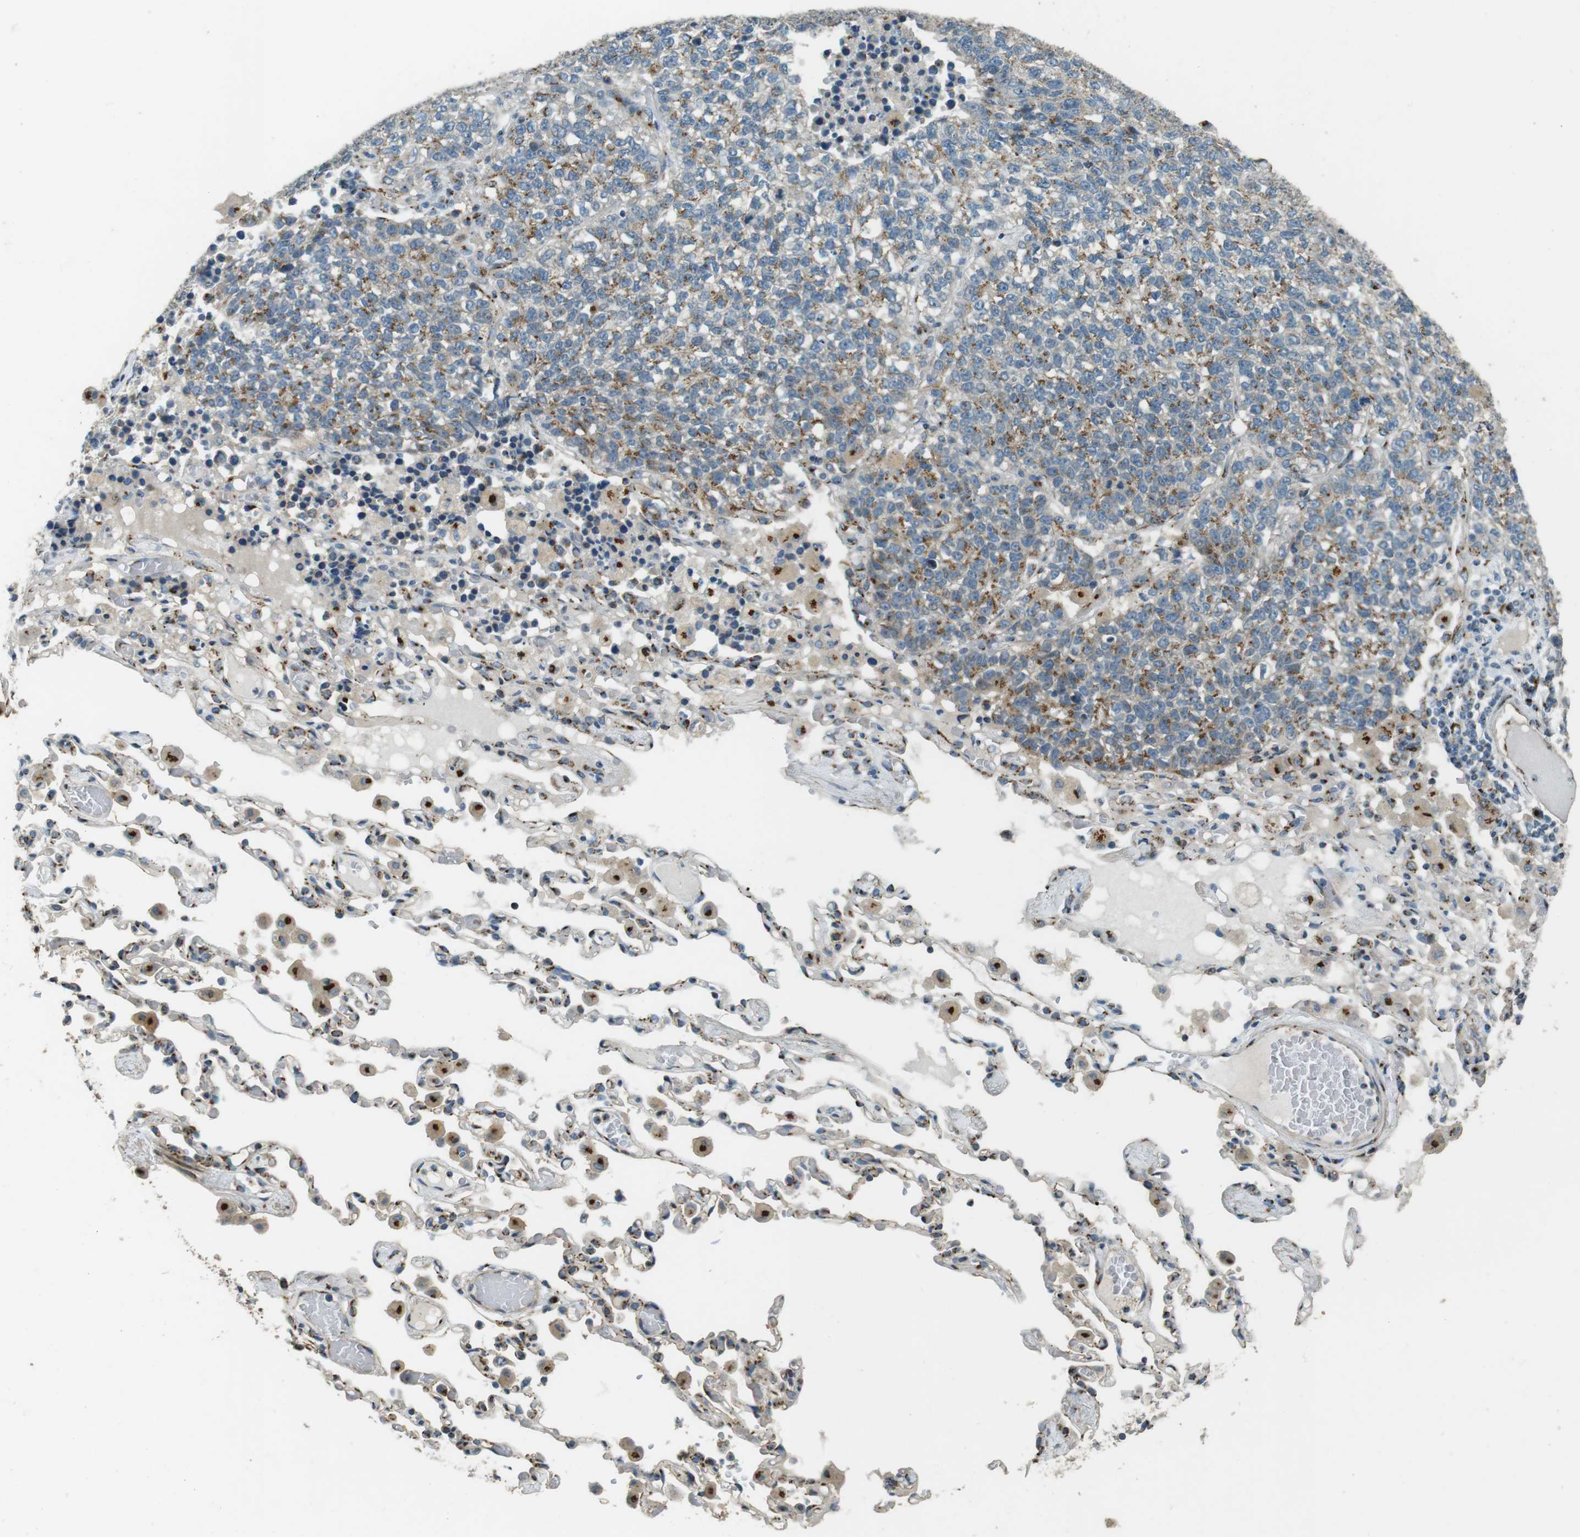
{"staining": {"intensity": "moderate", "quantity": "25%-75%", "location": "cytoplasmic/membranous"}, "tissue": "lung cancer", "cell_type": "Tumor cells", "image_type": "cancer", "snomed": [{"axis": "morphology", "description": "Adenocarcinoma, NOS"}, {"axis": "topography", "description": "Lung"}], "caption": "High-magnification brightfield microscopy of lung cancer (adenocarcinoma) stained with DAB (3,3'-diaminobenzidine) (brown) and counterstained with hematoxylin (blue). tumor cells exhibit moderate cytoplasmic/membranous expression is appreciated in about25%-75% of cells.", "gene": "TMEM115", "patient": {"sex": "male", "age": 49}}